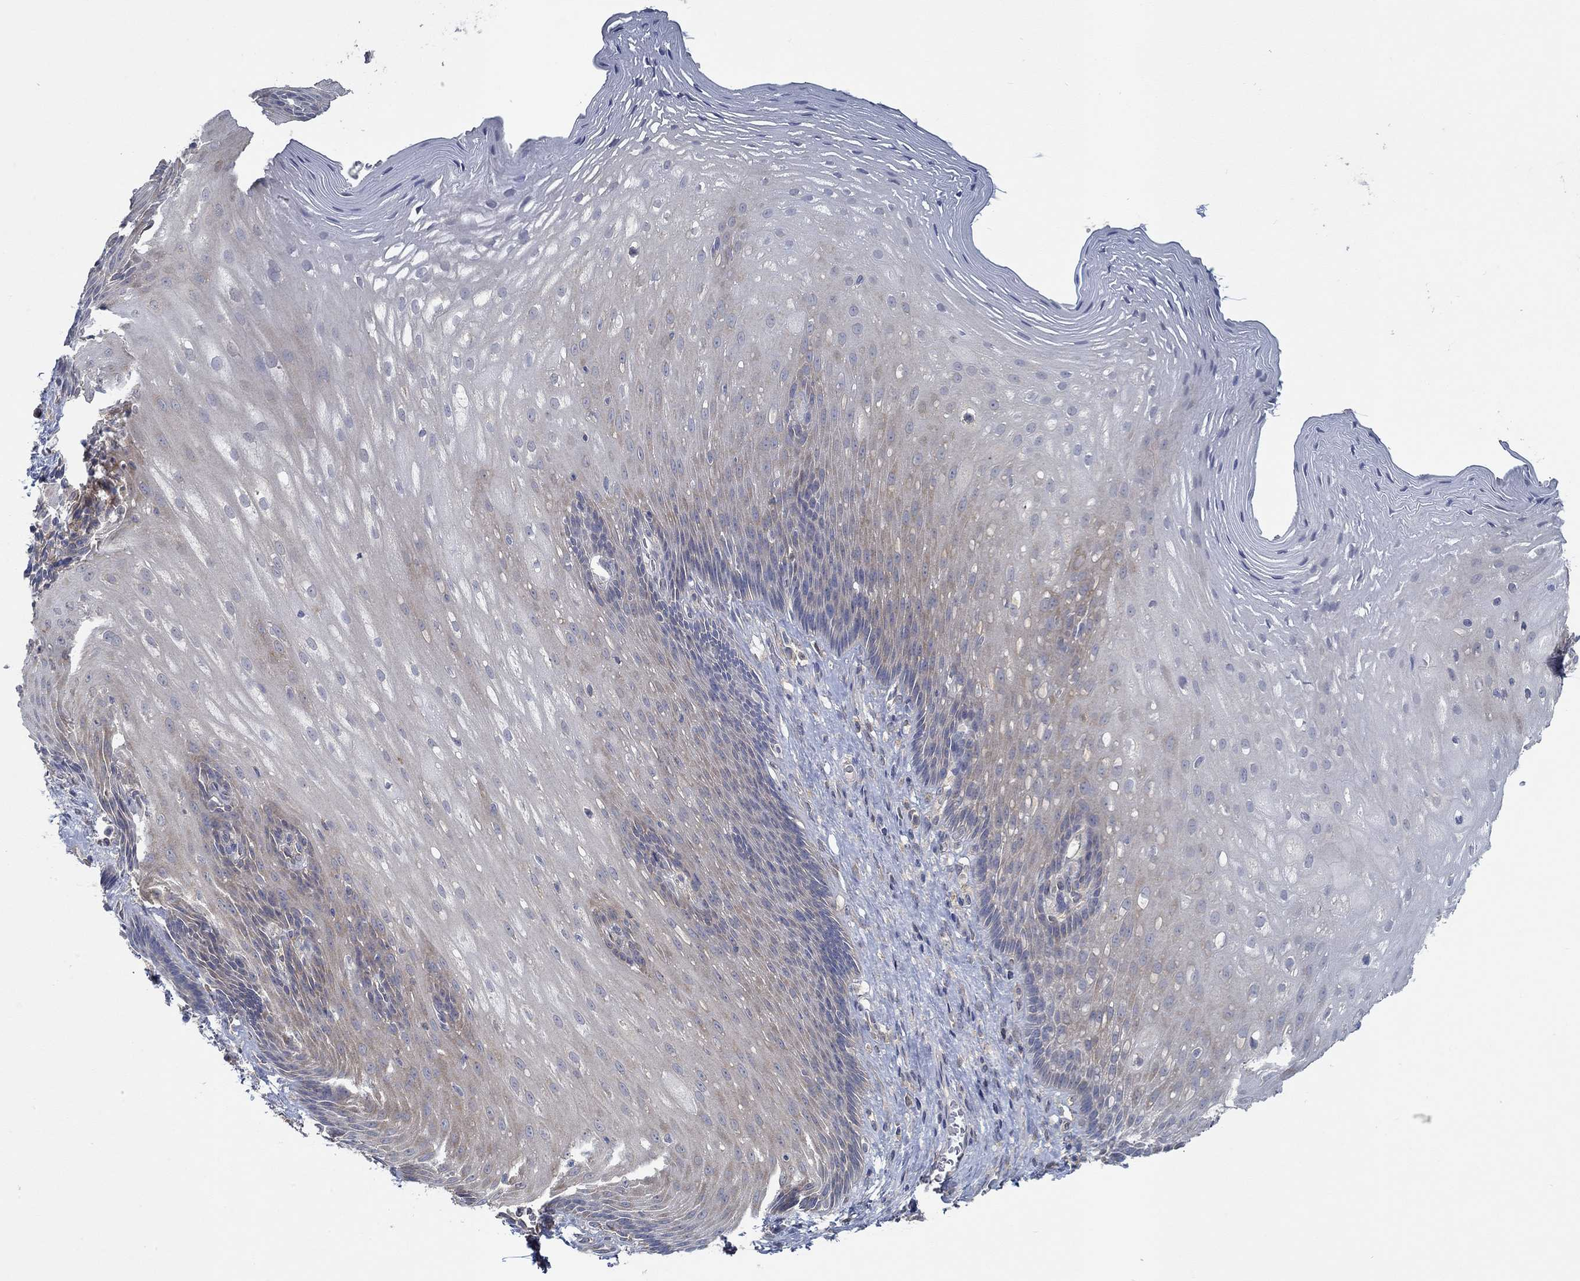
{"staining": {"intensity": "moderate", "quantity": "<25%", "location": "cytoplasmic/membranous"}, "tissue": "esophagus", "cell_type": "Squamous epithelial cells", "image_type": "normal", "snomed": [{"axis": "morphology", "description": "Normal tissue, NOS"}, {"axis": "topography", "description": "Esophagus"}], "caption": "This is an image of immunohistochemistry staining of benign esophagus, which shows moderate expression in the cytoplasmic/membranous of squamous epithelial cells.", "gene": "MTHFR", "patient": {"sex": "male", "age": 76}}